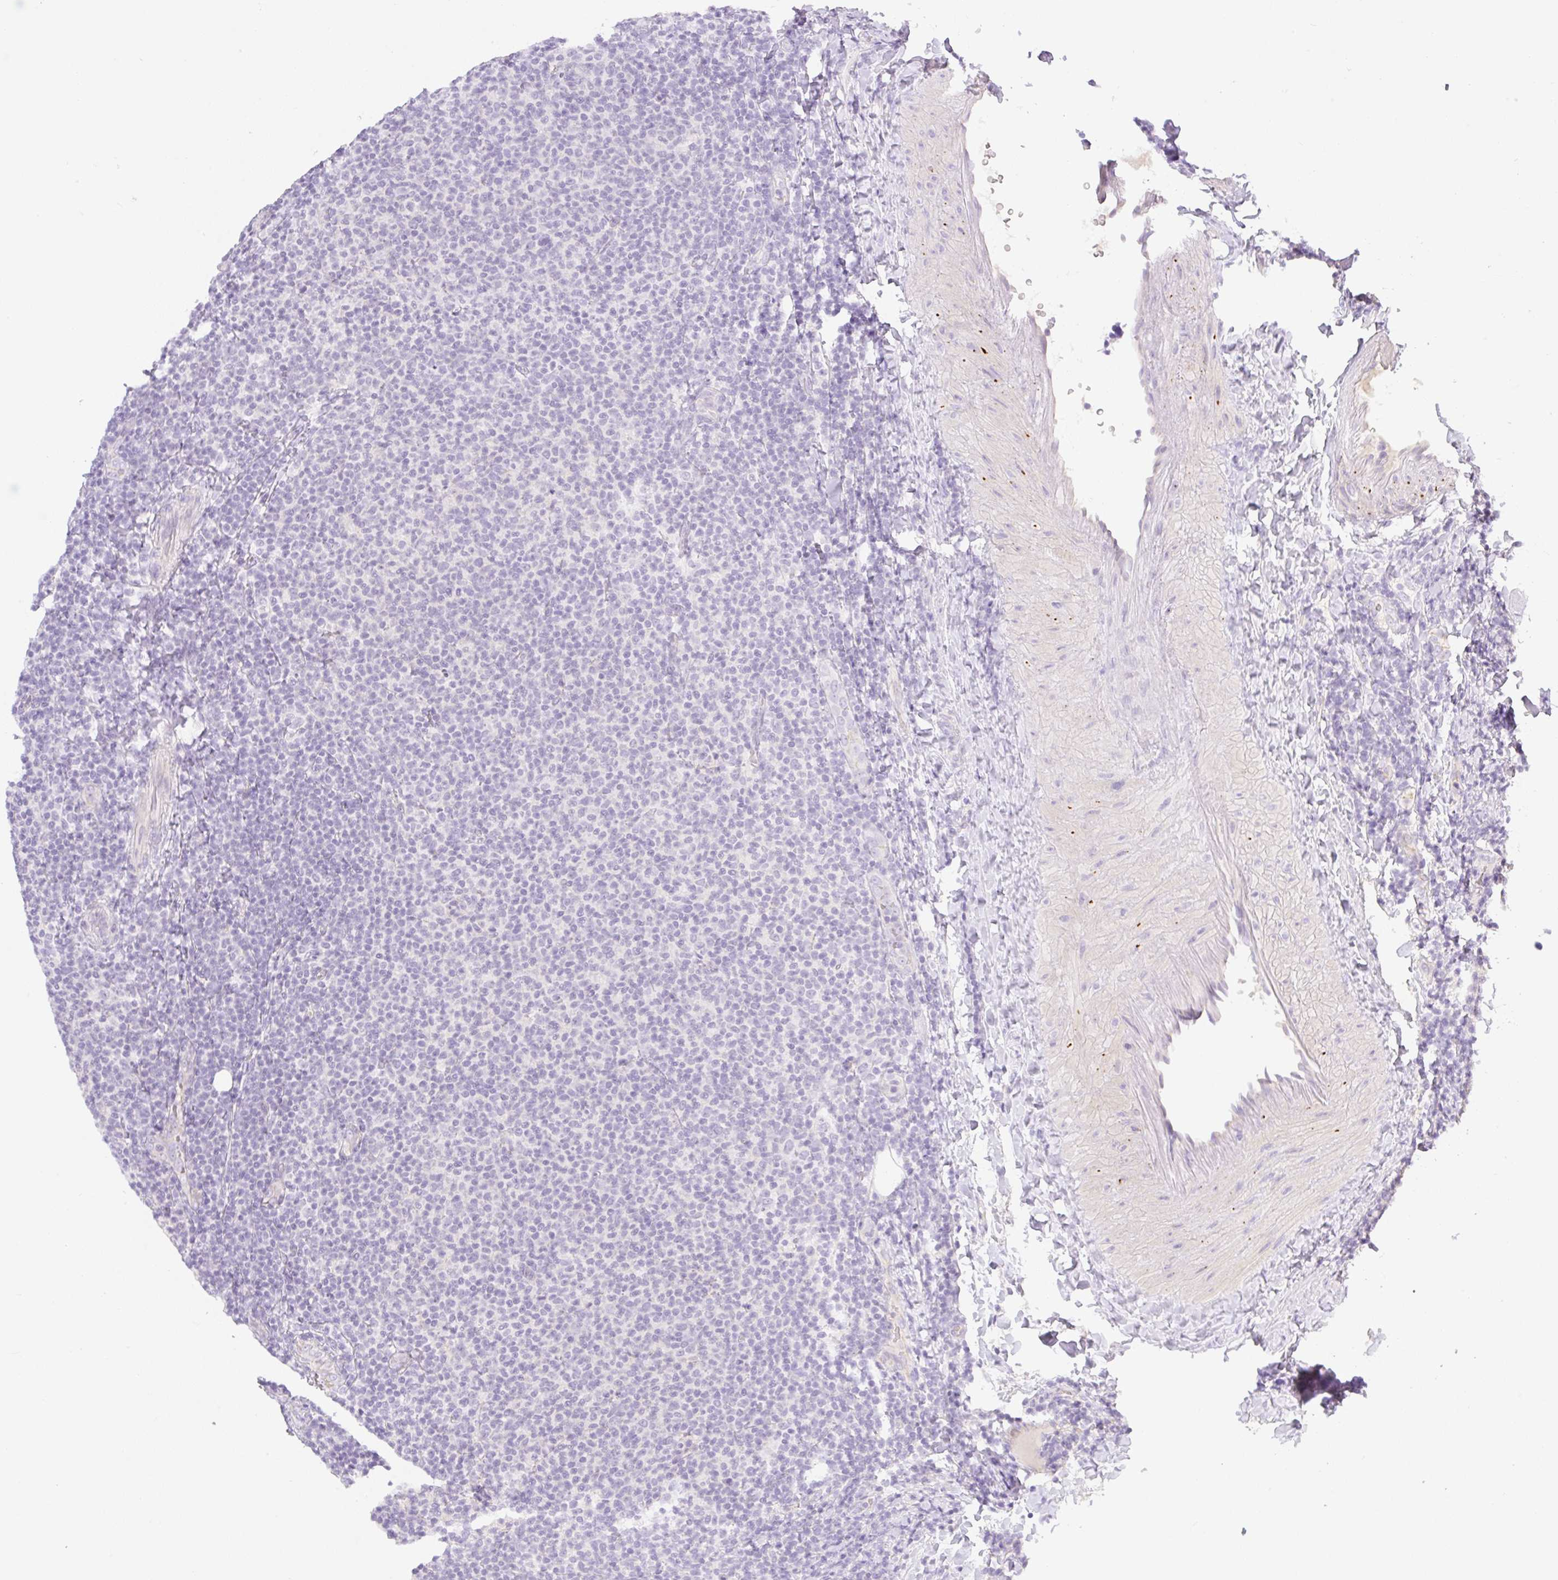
{"staining": {"intensity": "negative", "quantity": "none", "location": "none"}, "tissue": "lymphoma", "cell_type": "Tumor cells", "image_type": "cancer", "snomed": [{"axis": "morphology", "description": "Malignant lymphoma, non-Hodgkin's type, Low grade"}, {"axis": "topography", "description": "Lymph node"}], "caption": "DAB (3,3'-diaminobenzidine) immunohistochemical staining of human low-grade malignant lymphoma, non-Hodgkin's type displays no significant expression in tumor cells.", "gene": "MIA2", "patient": {"sex": "male", "age": 66}}